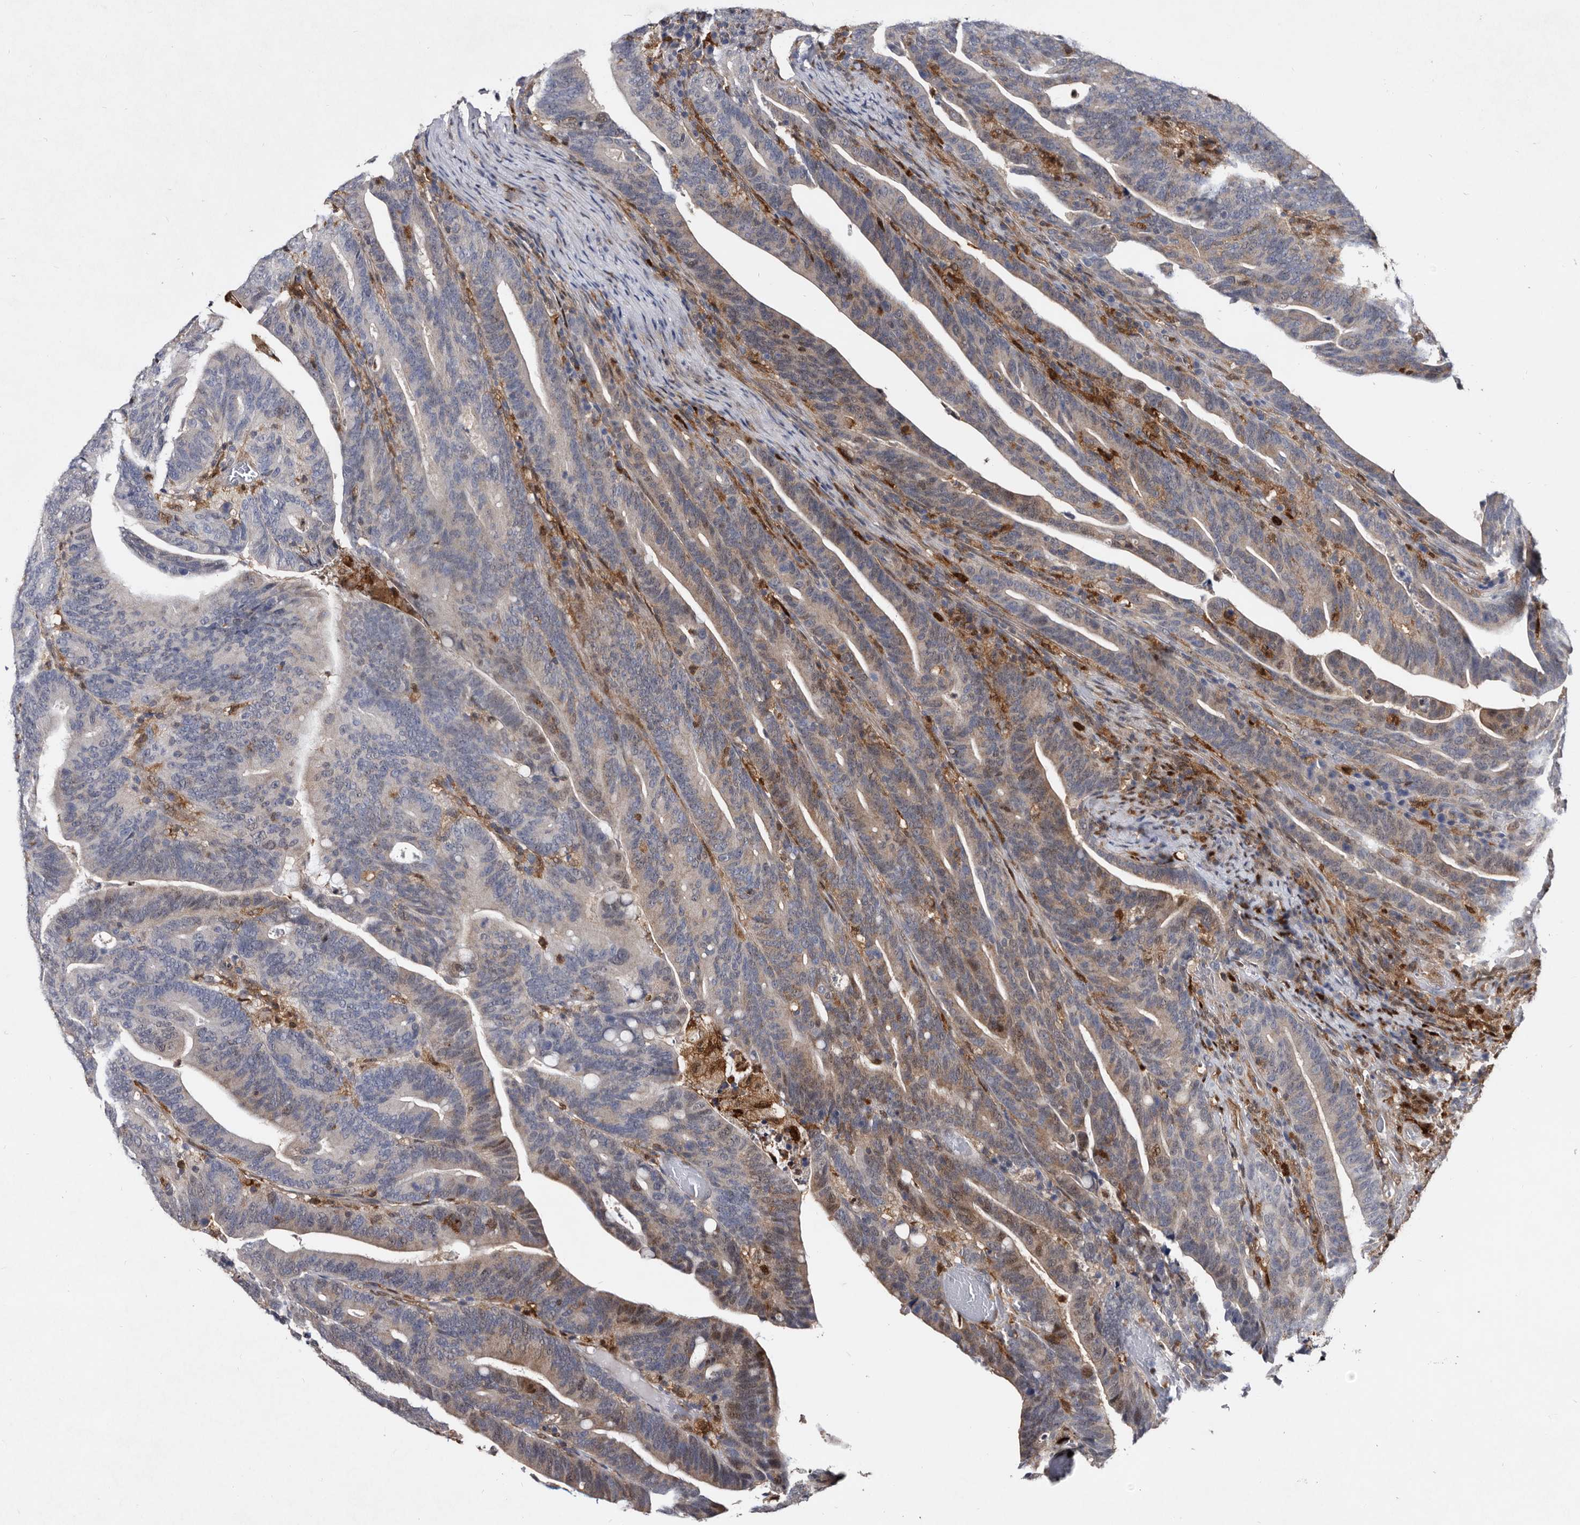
{"staining": {"intensity": "weak", "quantity": "25%-75%", "location": "cytoplasmic/membranous"}, "tissue": "colorectal cancer", "cell_type": "Tumor cells", "image_type": "cancer", "snomed": [{"axis": "morphology", "description": "Adenocarcinoma, NOS"}, {"axis": "topography", "description": "Colon"}], "caption": "Colorectal cancer stained with a brown dye exhibits weak cytoplasmic/membranous positive staining in about 25%-75% of tumor cells.", "gene": "SERPINB8", "patient": {"sex": "female", "age": 66}}